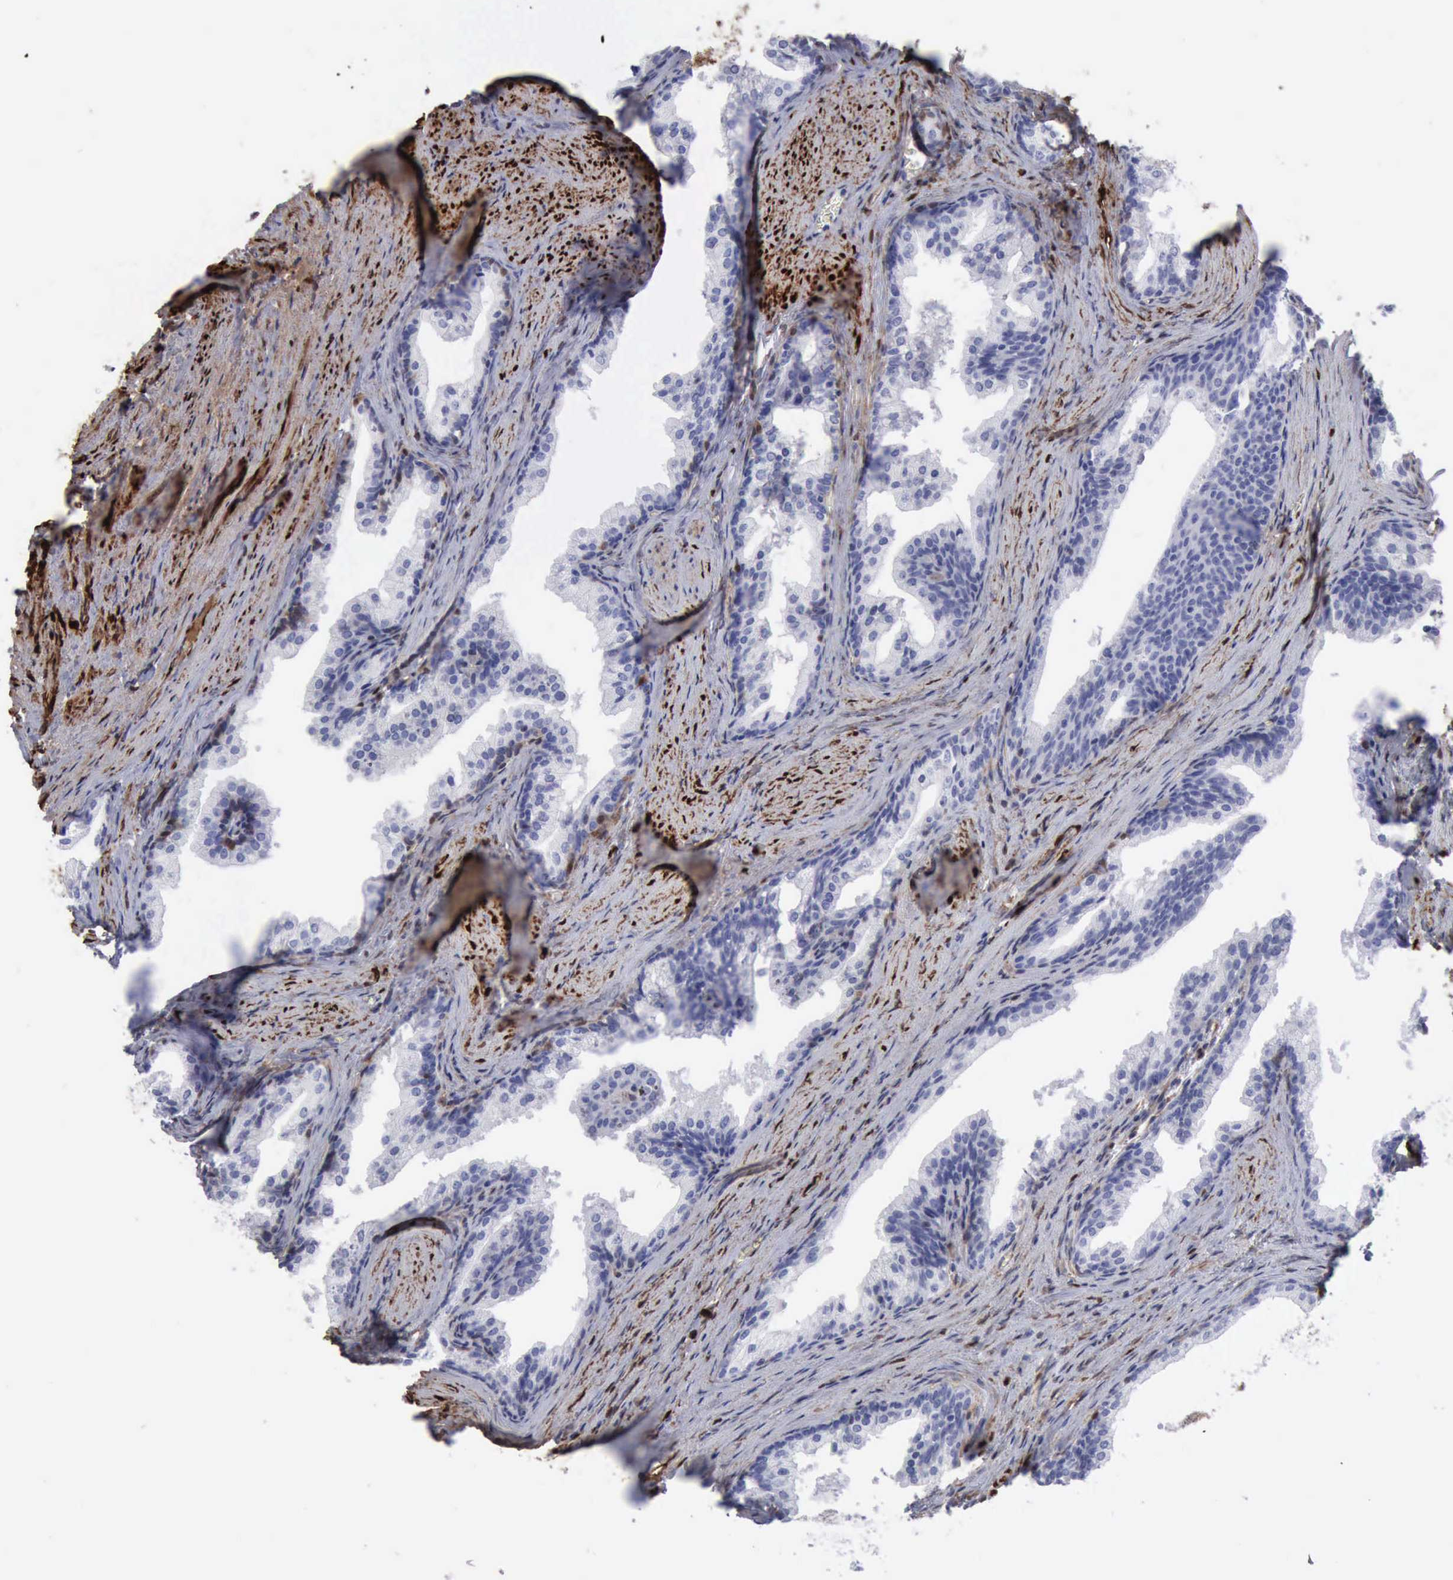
{"staining": {"intensity": "negative", "quantity": "none", "location": "none"}, "tissue": "prostate cancer", "cell_type": "Tumor cells", "image_type": "cancer", "snomed": [{"axis": "morphology", "description": "Adenocarcinoma, Medium grade"}, {"axis": "topography", "description": "Prostate"}], "caption": "Medium-grade adenocarcinoma (prostate) was stained to show a protein in brown. There is no significant positivity in tumor cells.", "gene": "FHL1", "patient": {"sex": "male", "age": 60}}